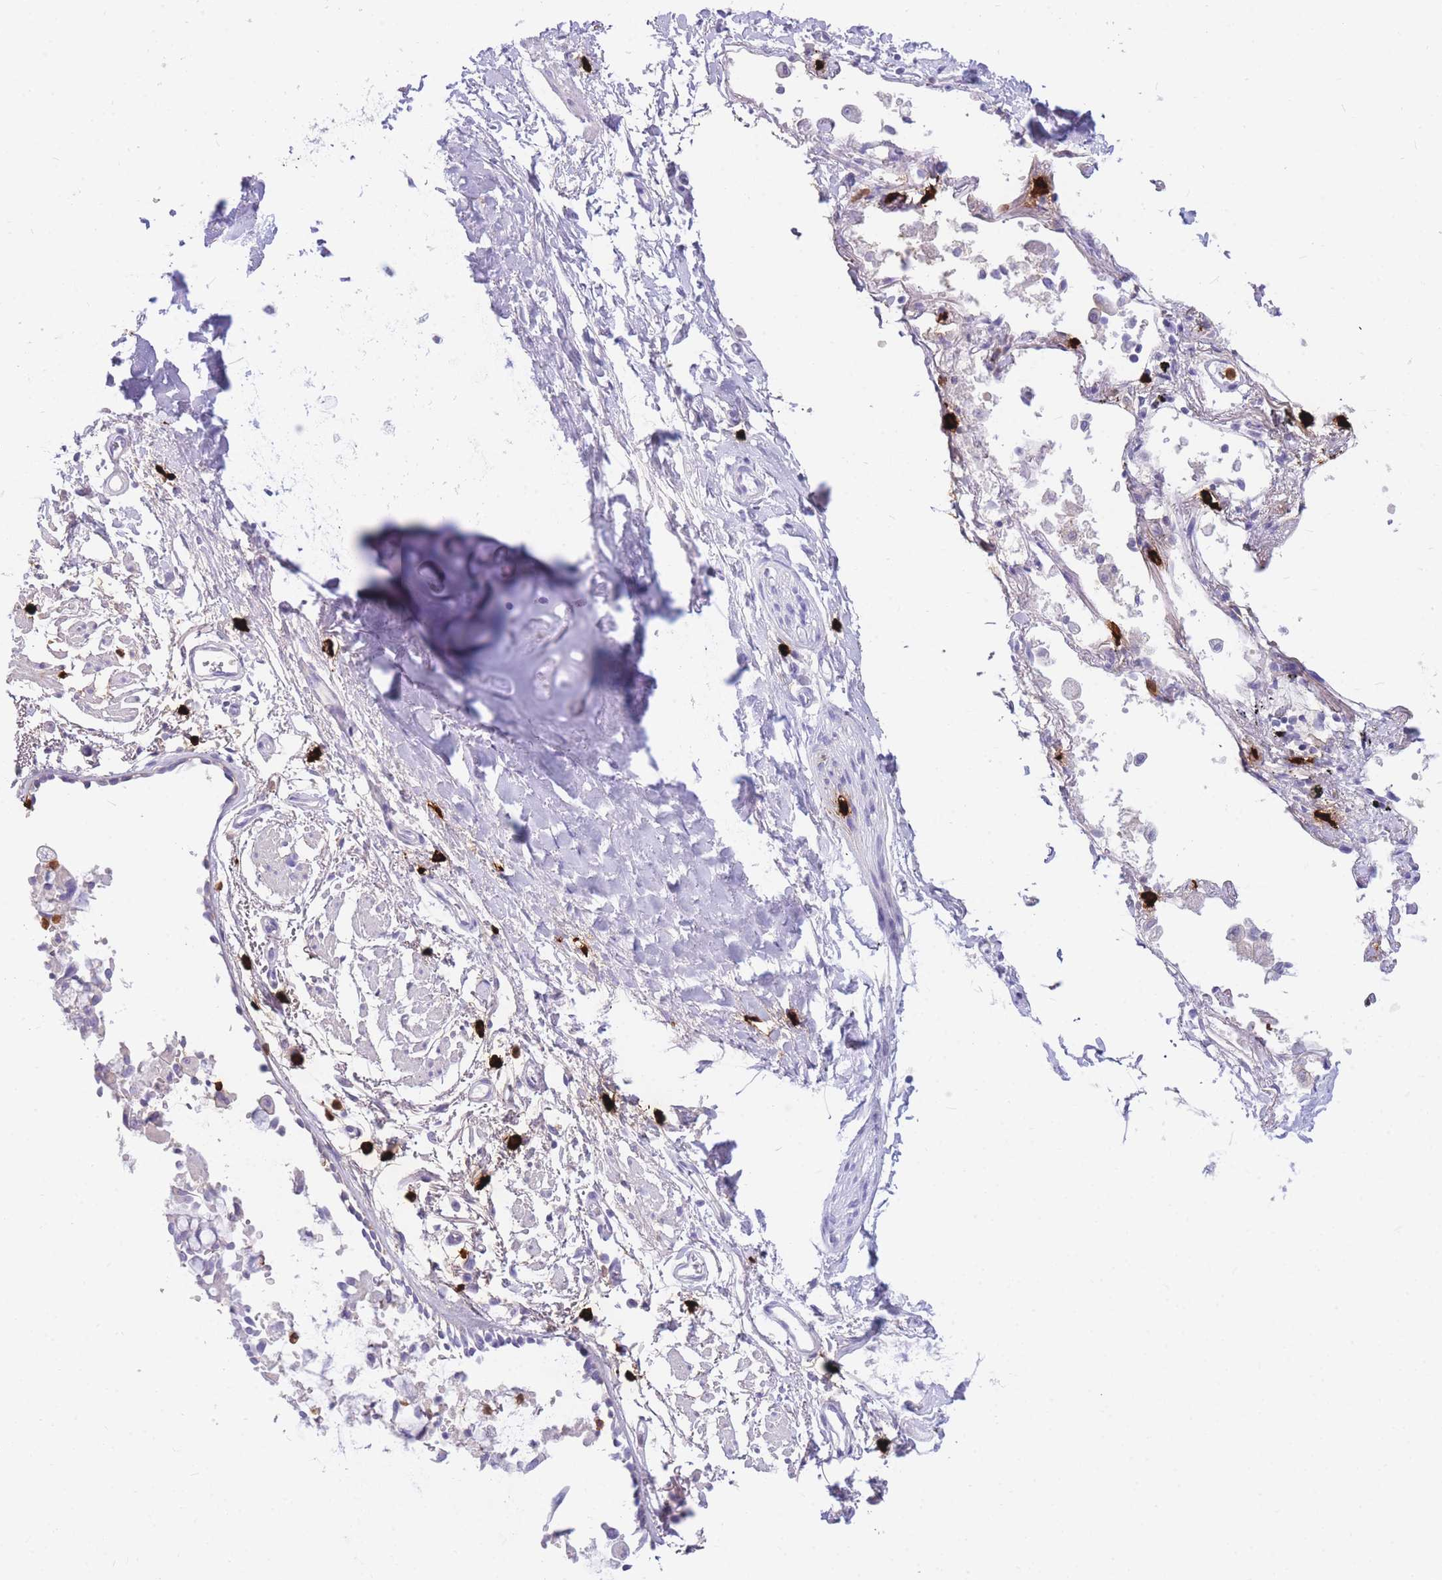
{"staining": {"intensity": "negative", "quantity": "none", "location": "none"}, "tissue": "soft tissue", "cell_type": "Chondrocytes", "image_type": "normal", "snomed": [{"axis": "morphology", "description": "Normal tissue, NOS"}, {"axis": "topography", "description": "Cartilage tissue"}], "caption": "The photomicrograph exhibits no significant staining in chondrocytes of soft tissue.", "gene": "TPSAB1", "patient": {"sex": "male", "age": 73}}